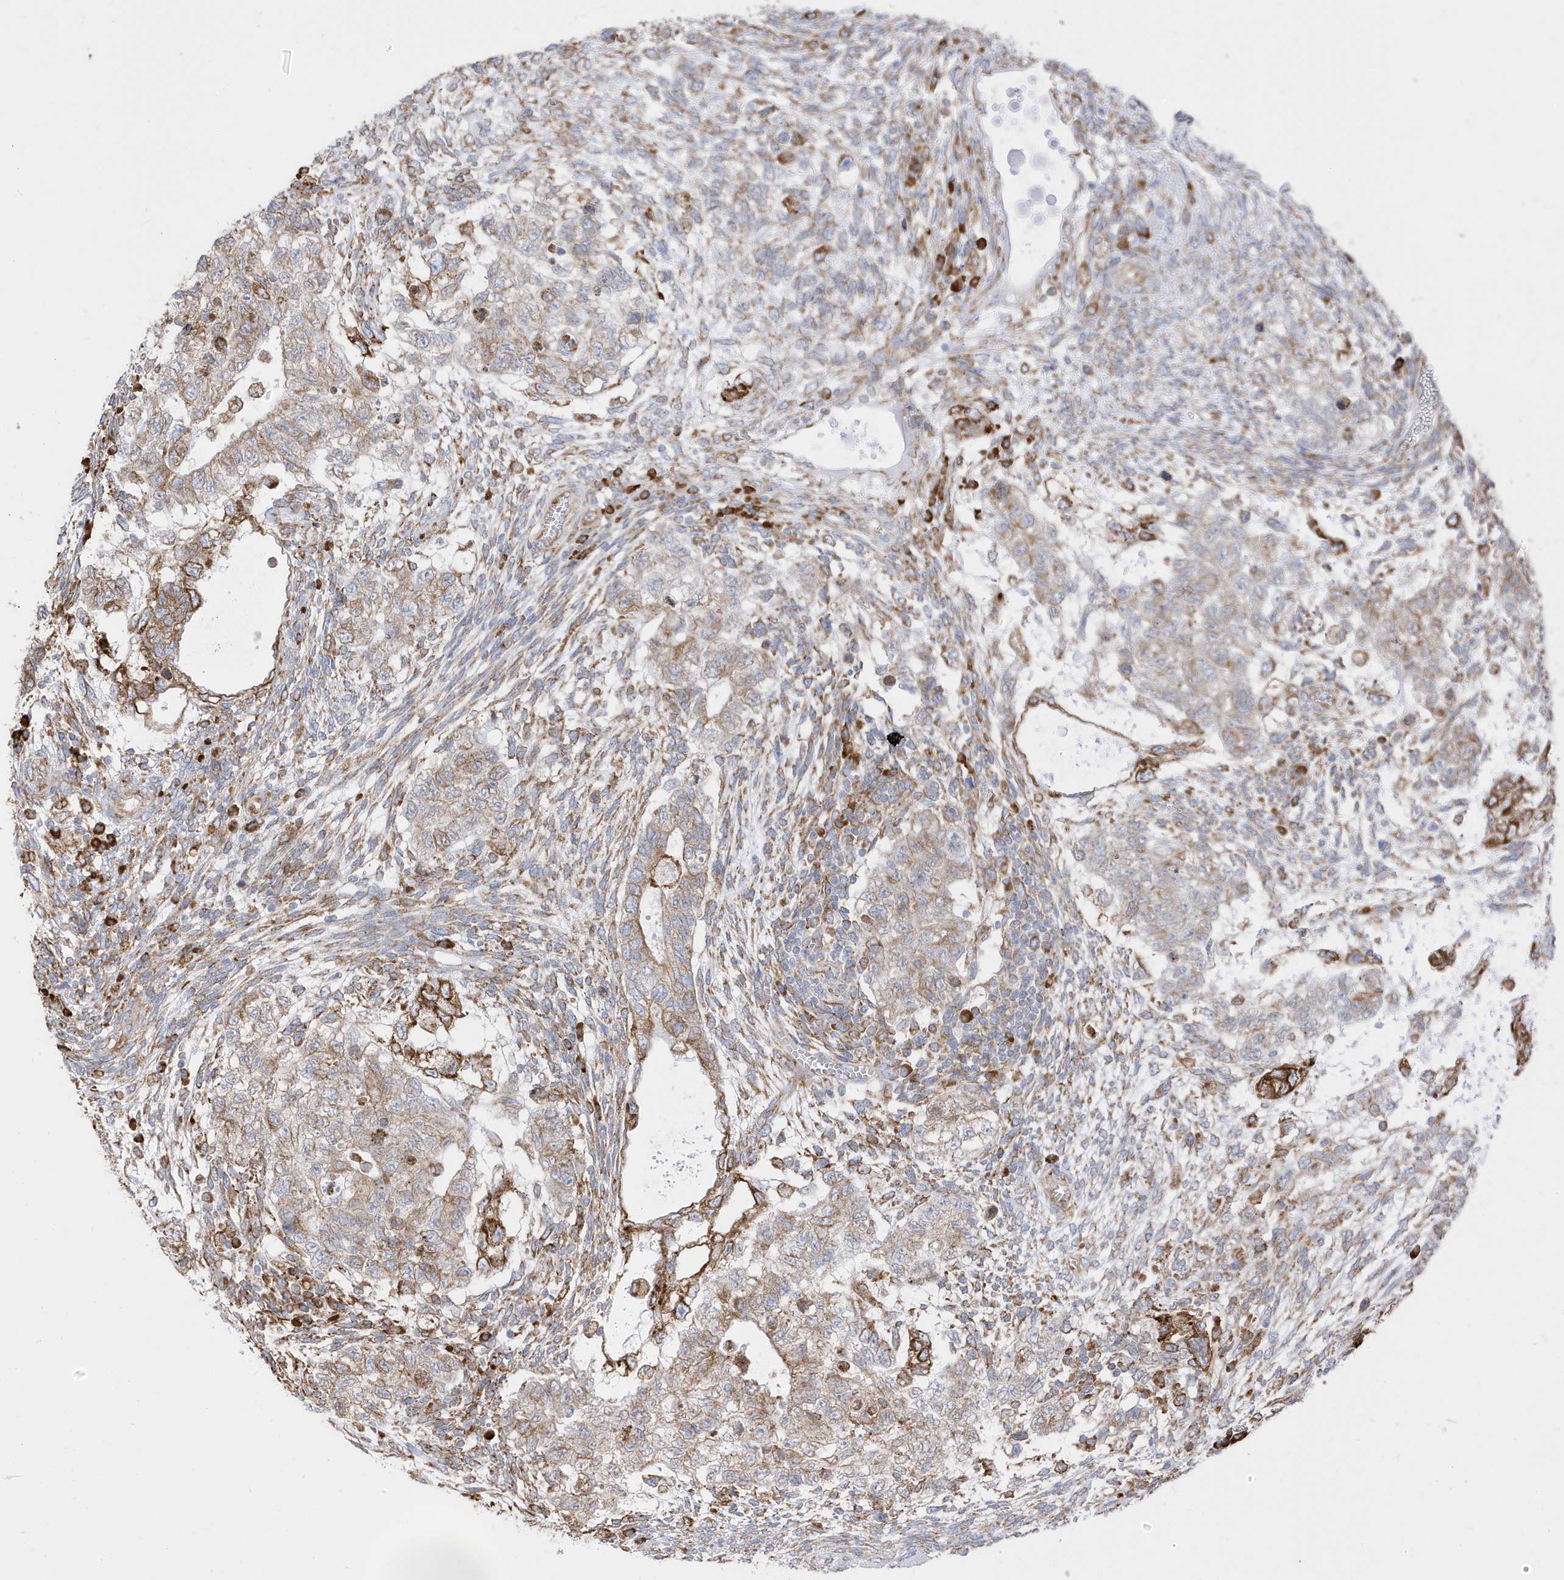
{"staining": {"intensity": "moderate", "quantity": ">75%", "location": "cytoplasmic/membranous"}, "tissue": "testis cancer", "cell_type": "Tumor cells", "image_type": "cancer", "snomed": [{"axis": "morphology", "description": "Carcinoma, Embryonal, NOS"}, {"axis": "topography", "description": "Testis"}], "caption": "Human embryonal carcinoma (testis) stained with a protein marker exhibits moderate staining in tumor cells.", "gene": "PDIA6", "patient": {"sex": "male", "age": 37}}